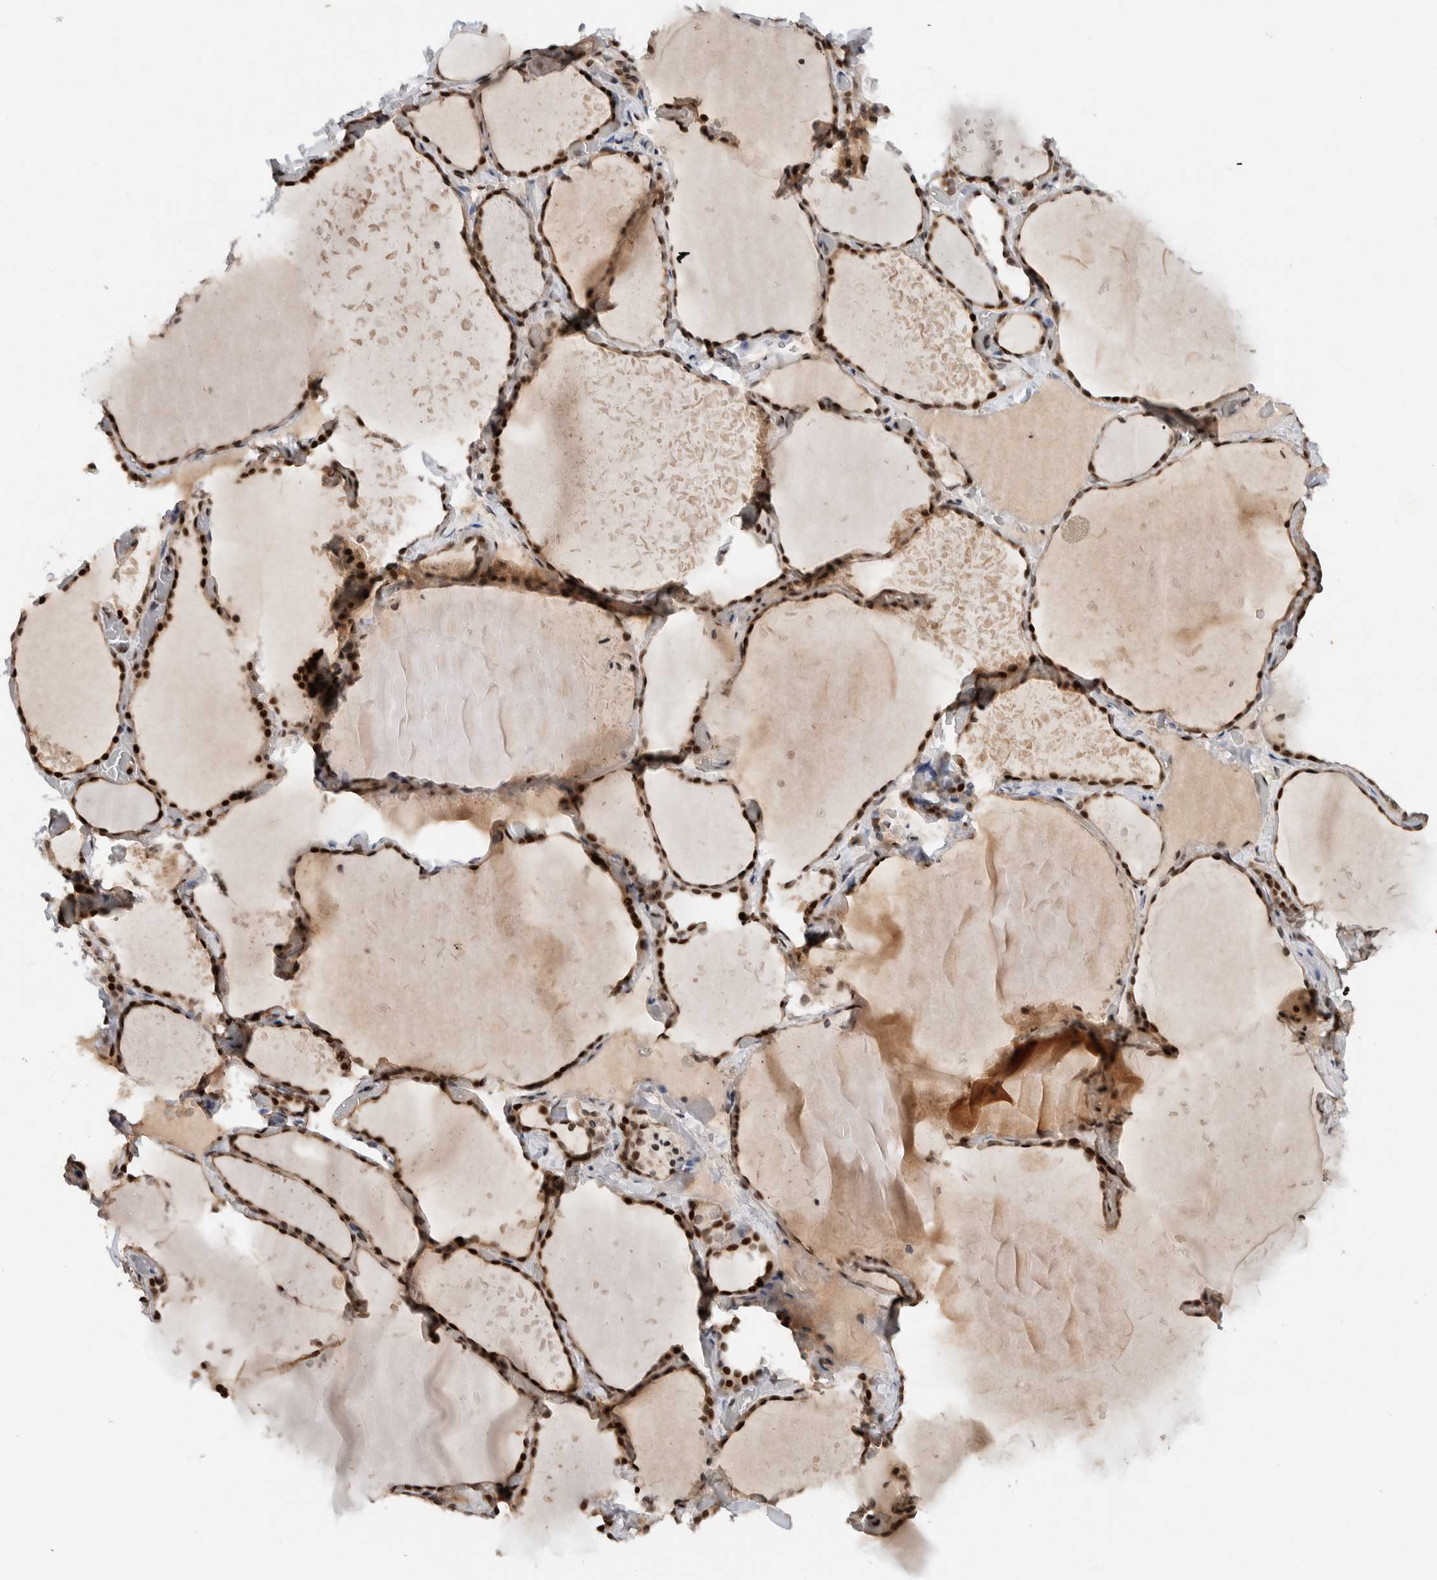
{"staining": {"intensity": "moderate", "quantity": ">75%", "location": "nuclear"}, "tissue": "thyroid gland", "cell_type": "Glandular cells", "image_type": "normal", "snomed": [{"axis": "morphology", "description": "Normal tissue, NOS"}, {"axis": "topography", "description": "Thyroid gland"}], "caption": "Normal thyroid gland displays moderate nuclear positivity in approximately >75% of glandular cells, visualized by immunohistochemistry.", "gene": "ZNF521", "patient": {"sex": "female", "age": 22}}